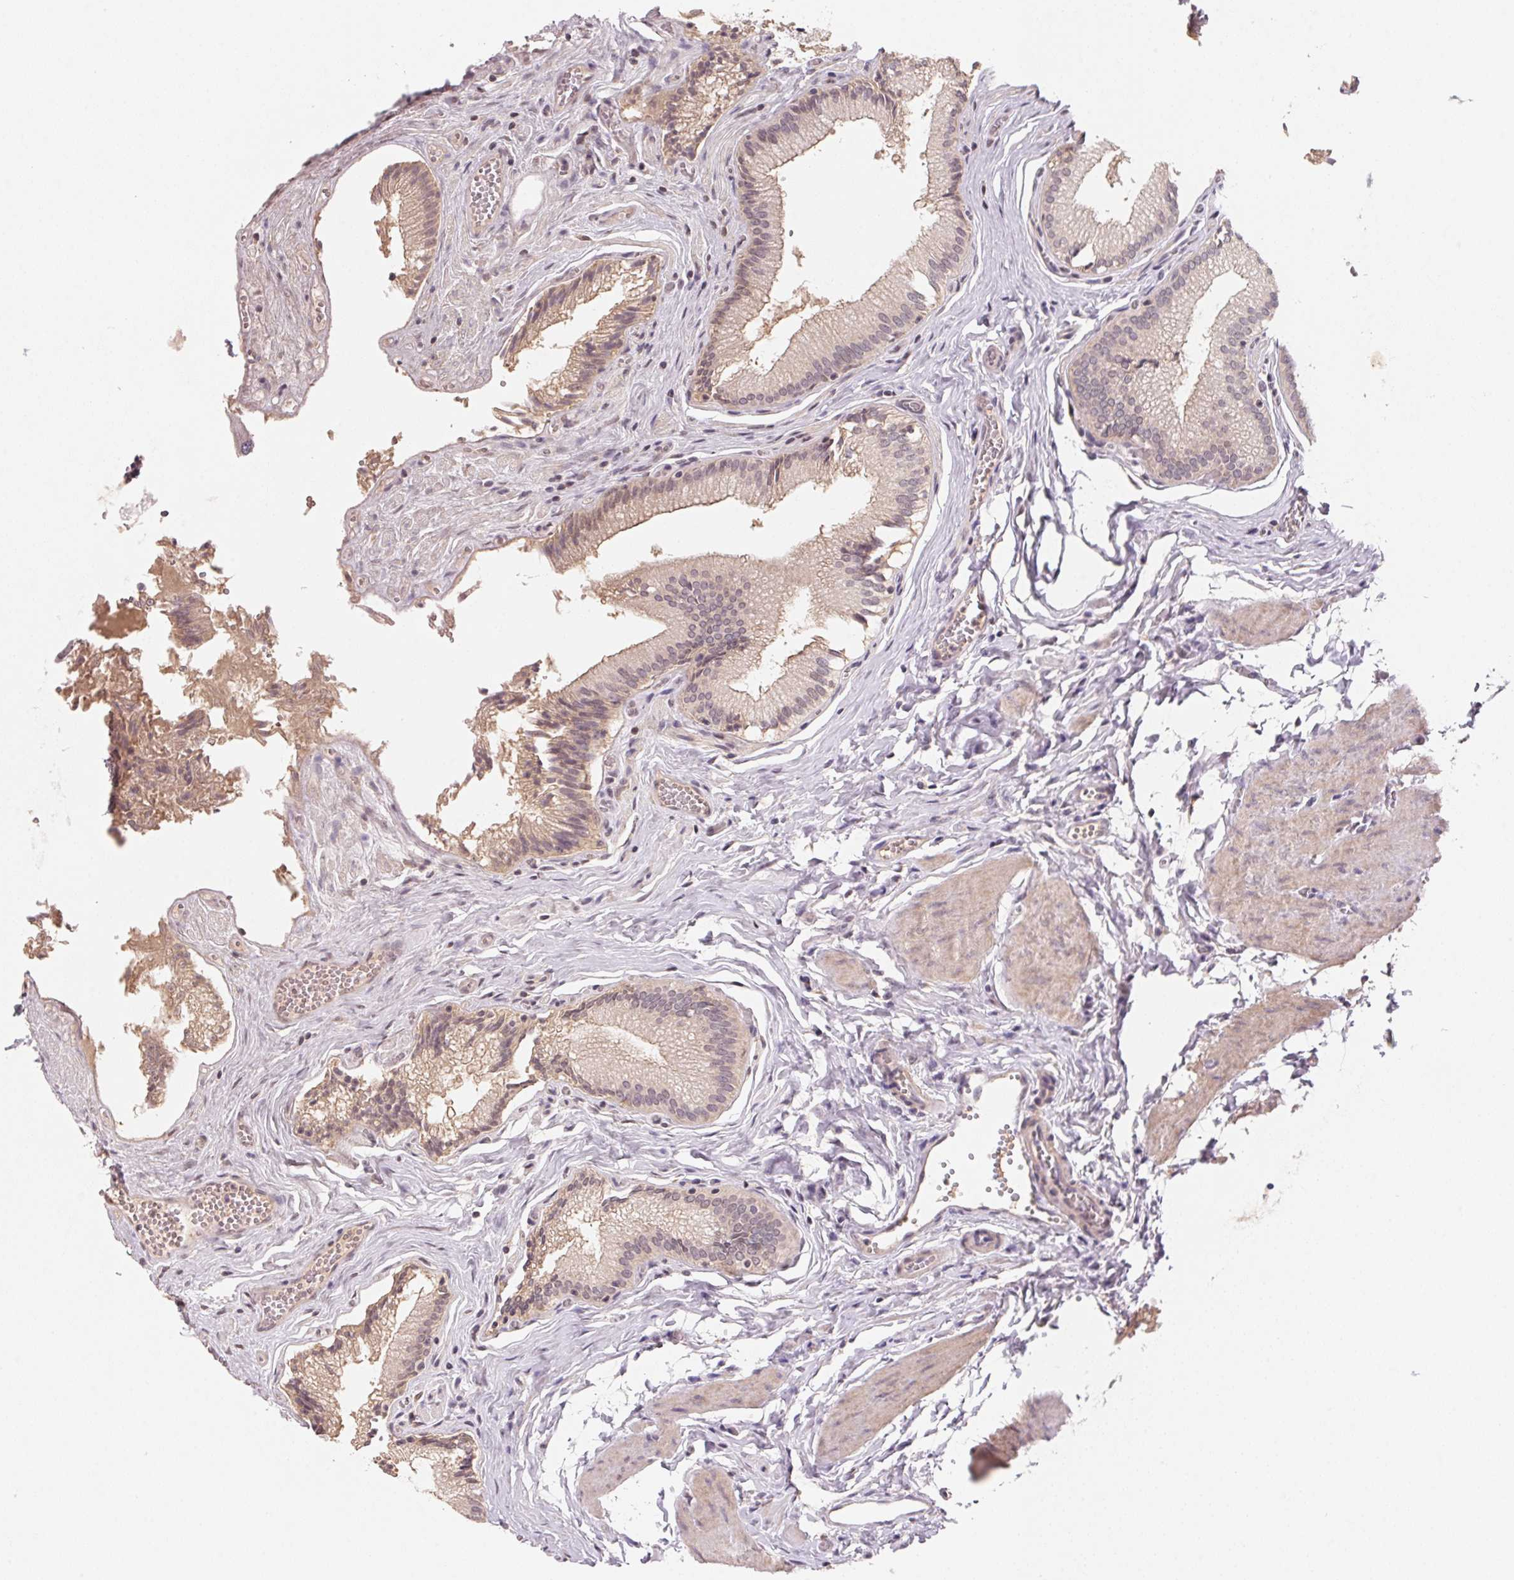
{"staining": {"intensity": "weak", "quantity": "25%-75%", "location": "cytoplasmic/membranous,nuclear"}, "tissue": "gallbladder", "cell_type": "Glandular cells", "image_type": "normal", "snomed": [{"axis": "morphology", "description": "Normal tissue, NOS"}, {"axis": "topography", "description": "Gallbladder"}, {"axis": "topography", "description": "Peripheral nerve tissue"}], "caption": "Unremarkable gallbladder exhibits weak cytoplasmic/membranous,nuclear expression in approximately 25%-75% of glandular cells, visualized by immunohistochemistry.", "gene": "KIFC1", "patient": {"sex": "male", "age": 17}}